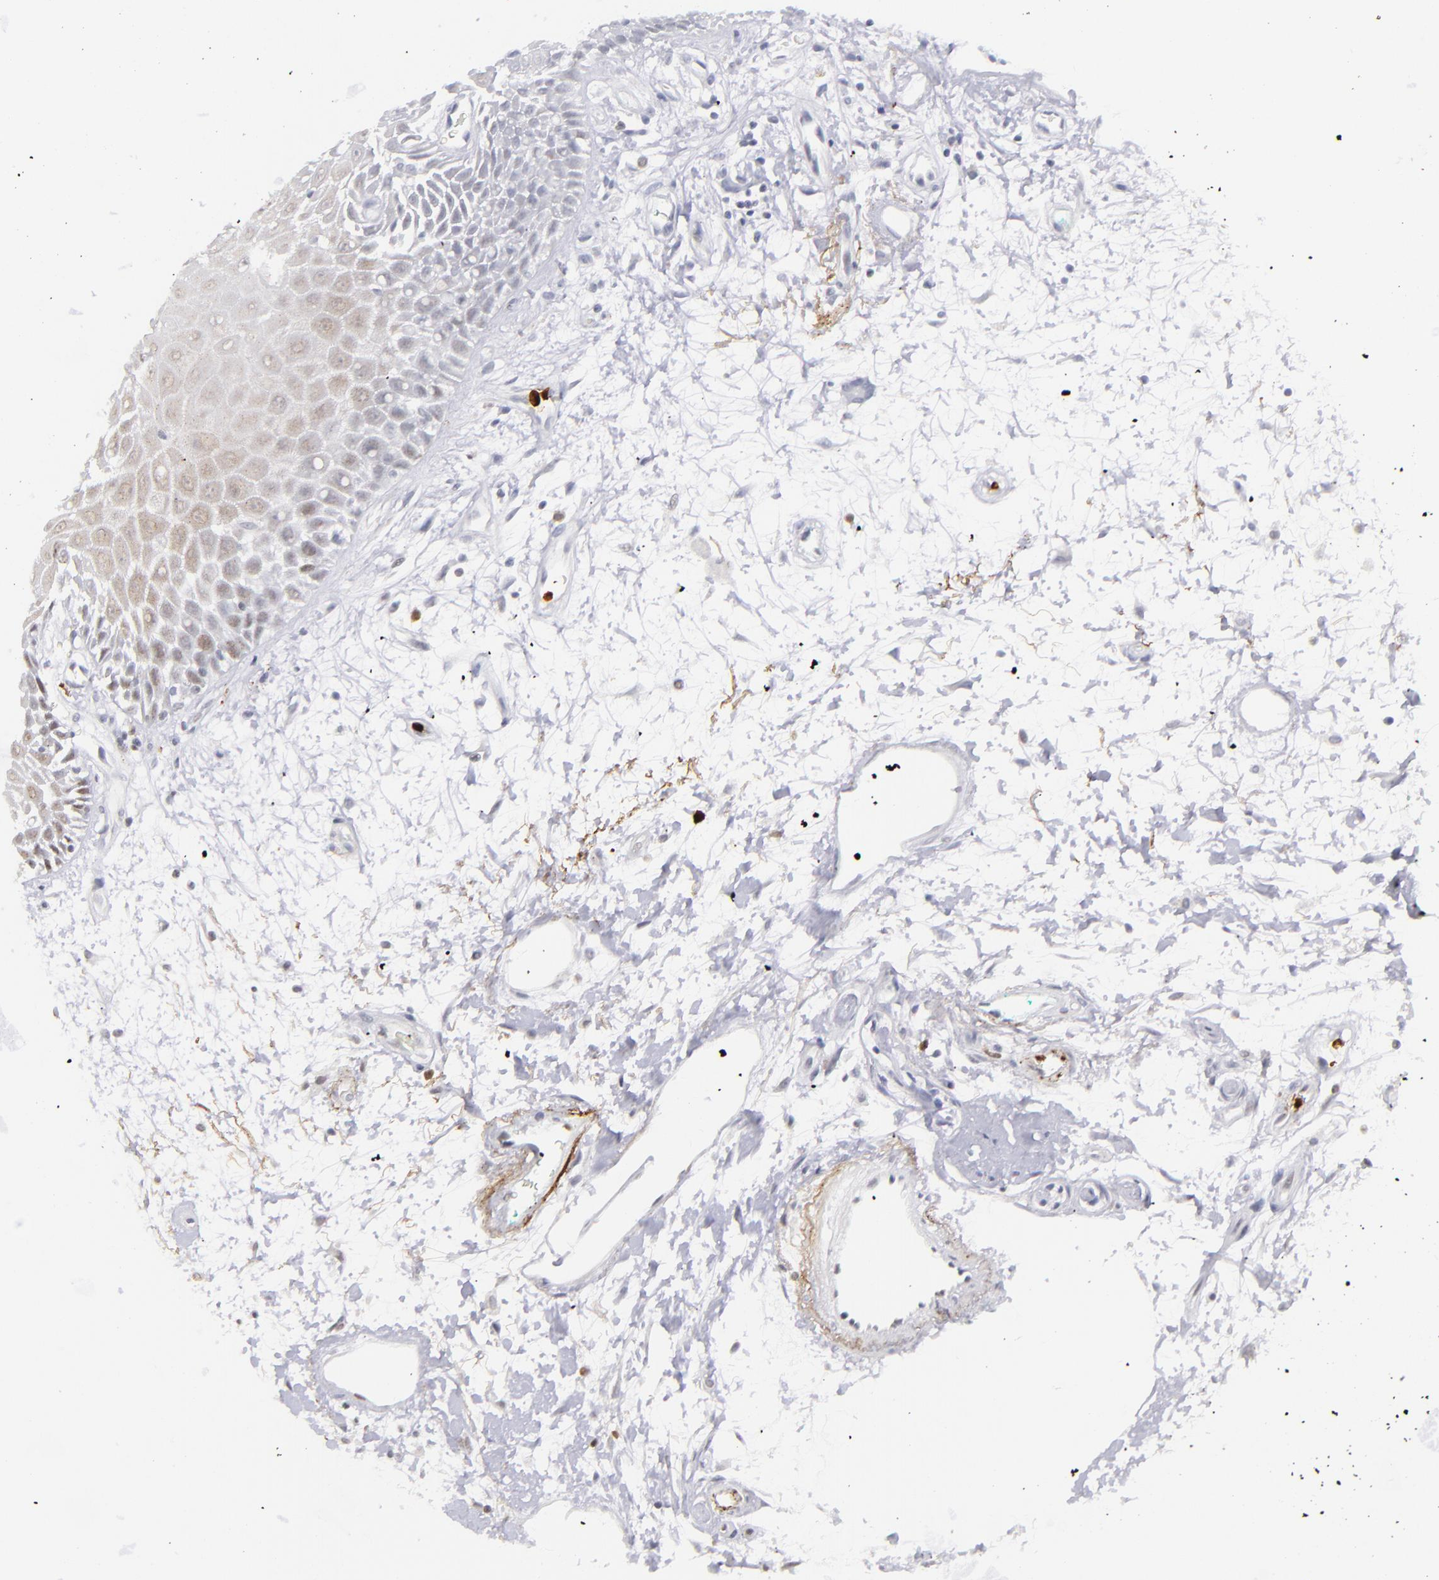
{"staining": {"intensity": "weak", "quantity": "25%-75%", "location": "cytoplasmic/membranous"}, "tissue": "oral mucosa", "cell_type": "Squamous epithelial cells", "image_type": "normal", "snomed": [{"axis": "morphology", "description": "Normal tissue, NOS"}, {"axis": "morphology", "description": "Squamous cell carcinoma, NOS"}, {"axis": "topography", "description": "Skeletal muscle"}, {"axis": "topography", "description": "Oral tissue"}, {"axis": "topography", "description": "Head-Neck"}], "caption": "Weak cytoplasmic/membranous positivity is appreciated in about 25%-75% of squamous epithelial cells in benign oral mucosa.", "gene": "RXRG", "patient": {"sex": "female", "age": 84}}